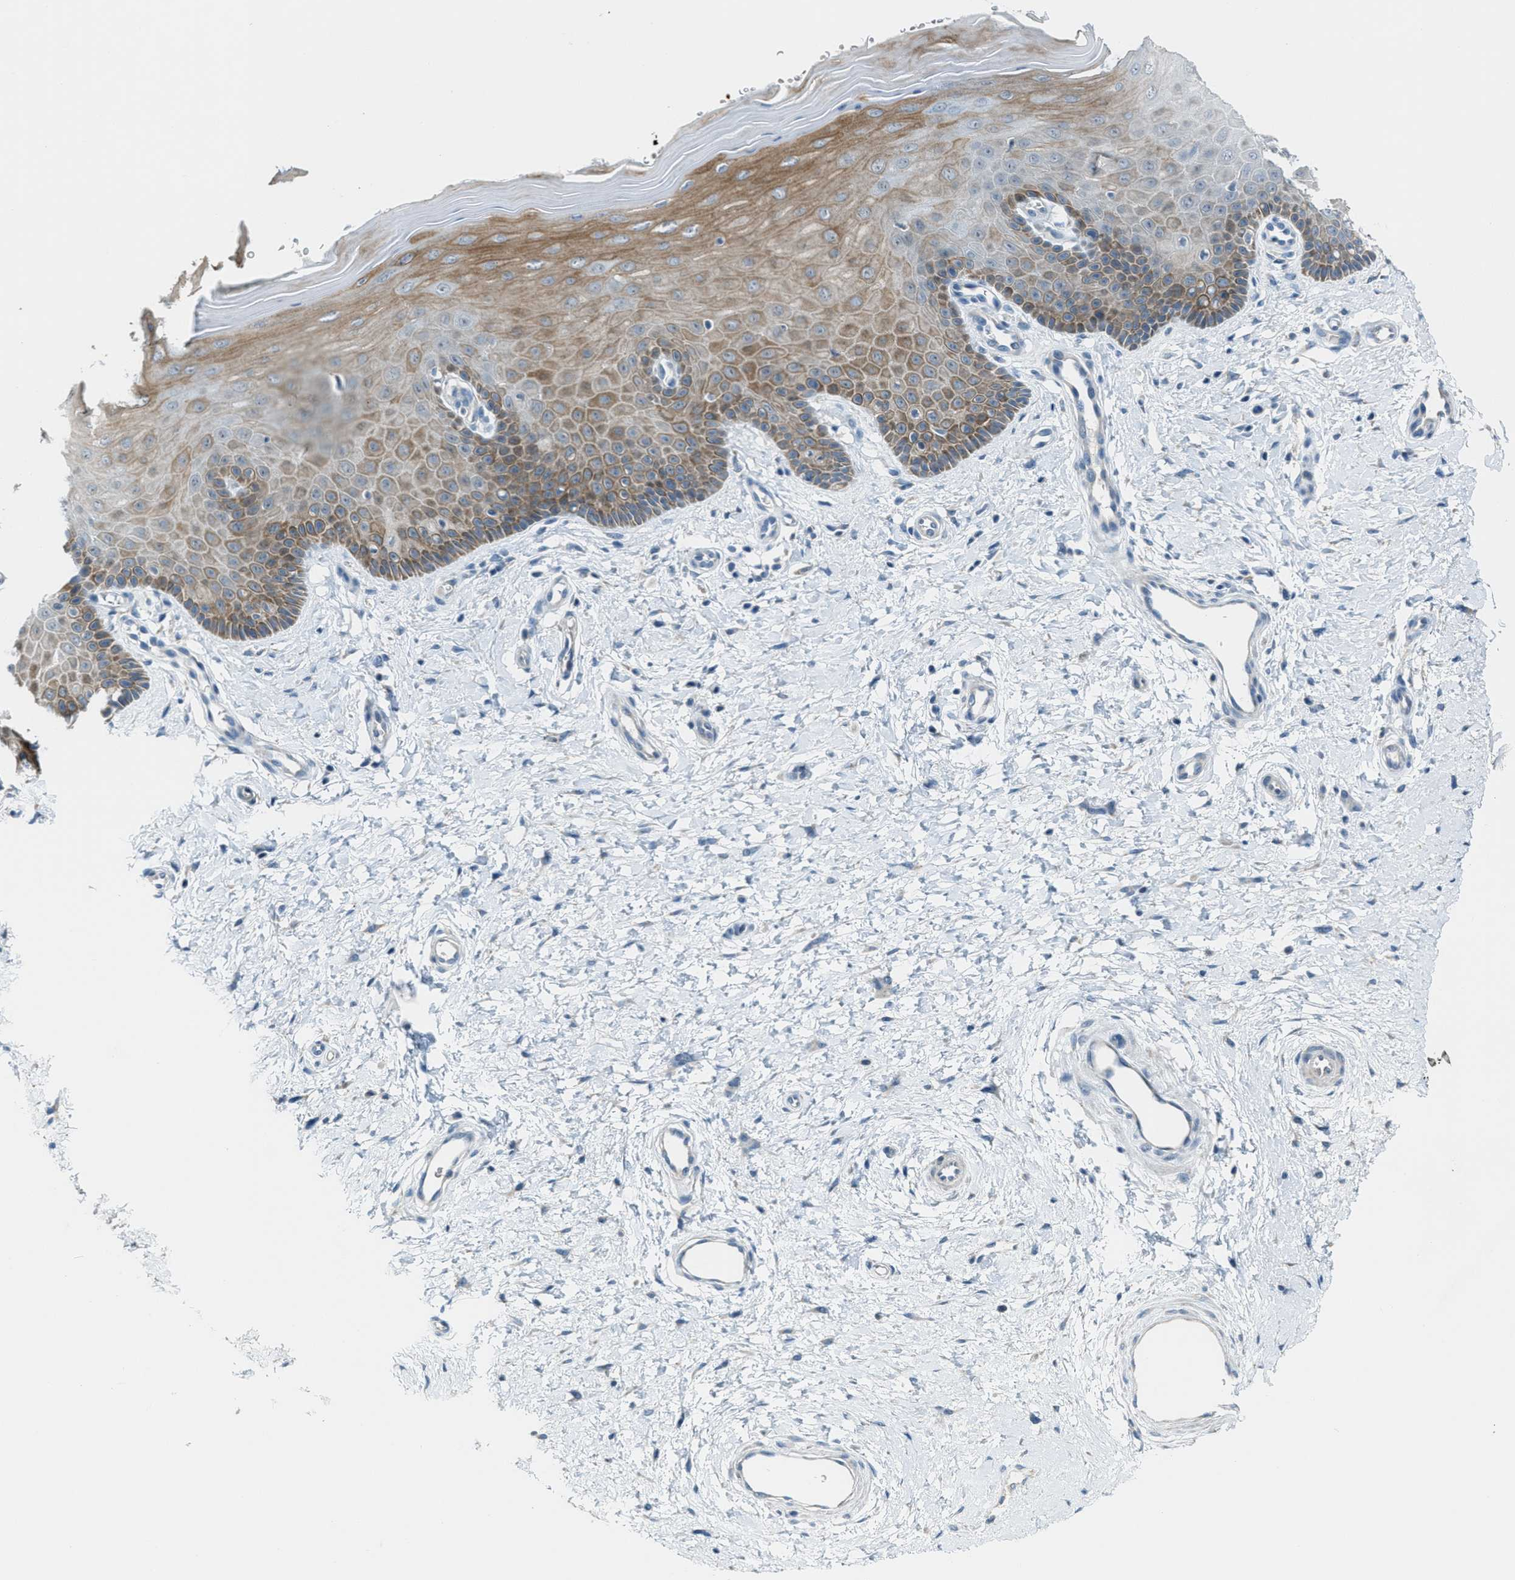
{"staining": {"intensity": "negative", "quantity": "none", "location": "none"}, "tissue": "cervix", "cell_type": "Glandular cells", "image_type": "normal", "snomed": [{"axis": "morphology", "description": "Normal tissue, NOS"}, {"axis": "topography", "description": "Cervix"}], "caption": "Immunohistochemistry photomicrograph of normal cervix stained for a protein (brown), which demonstrates no expression in glandular cells. (DAB (3,3'-diaminobenzidine) immunohistochemistry visualized using brightfield microscopy, high magnification).", "gene": "CDON", "patient": {"sex": "female", "age": 55}}